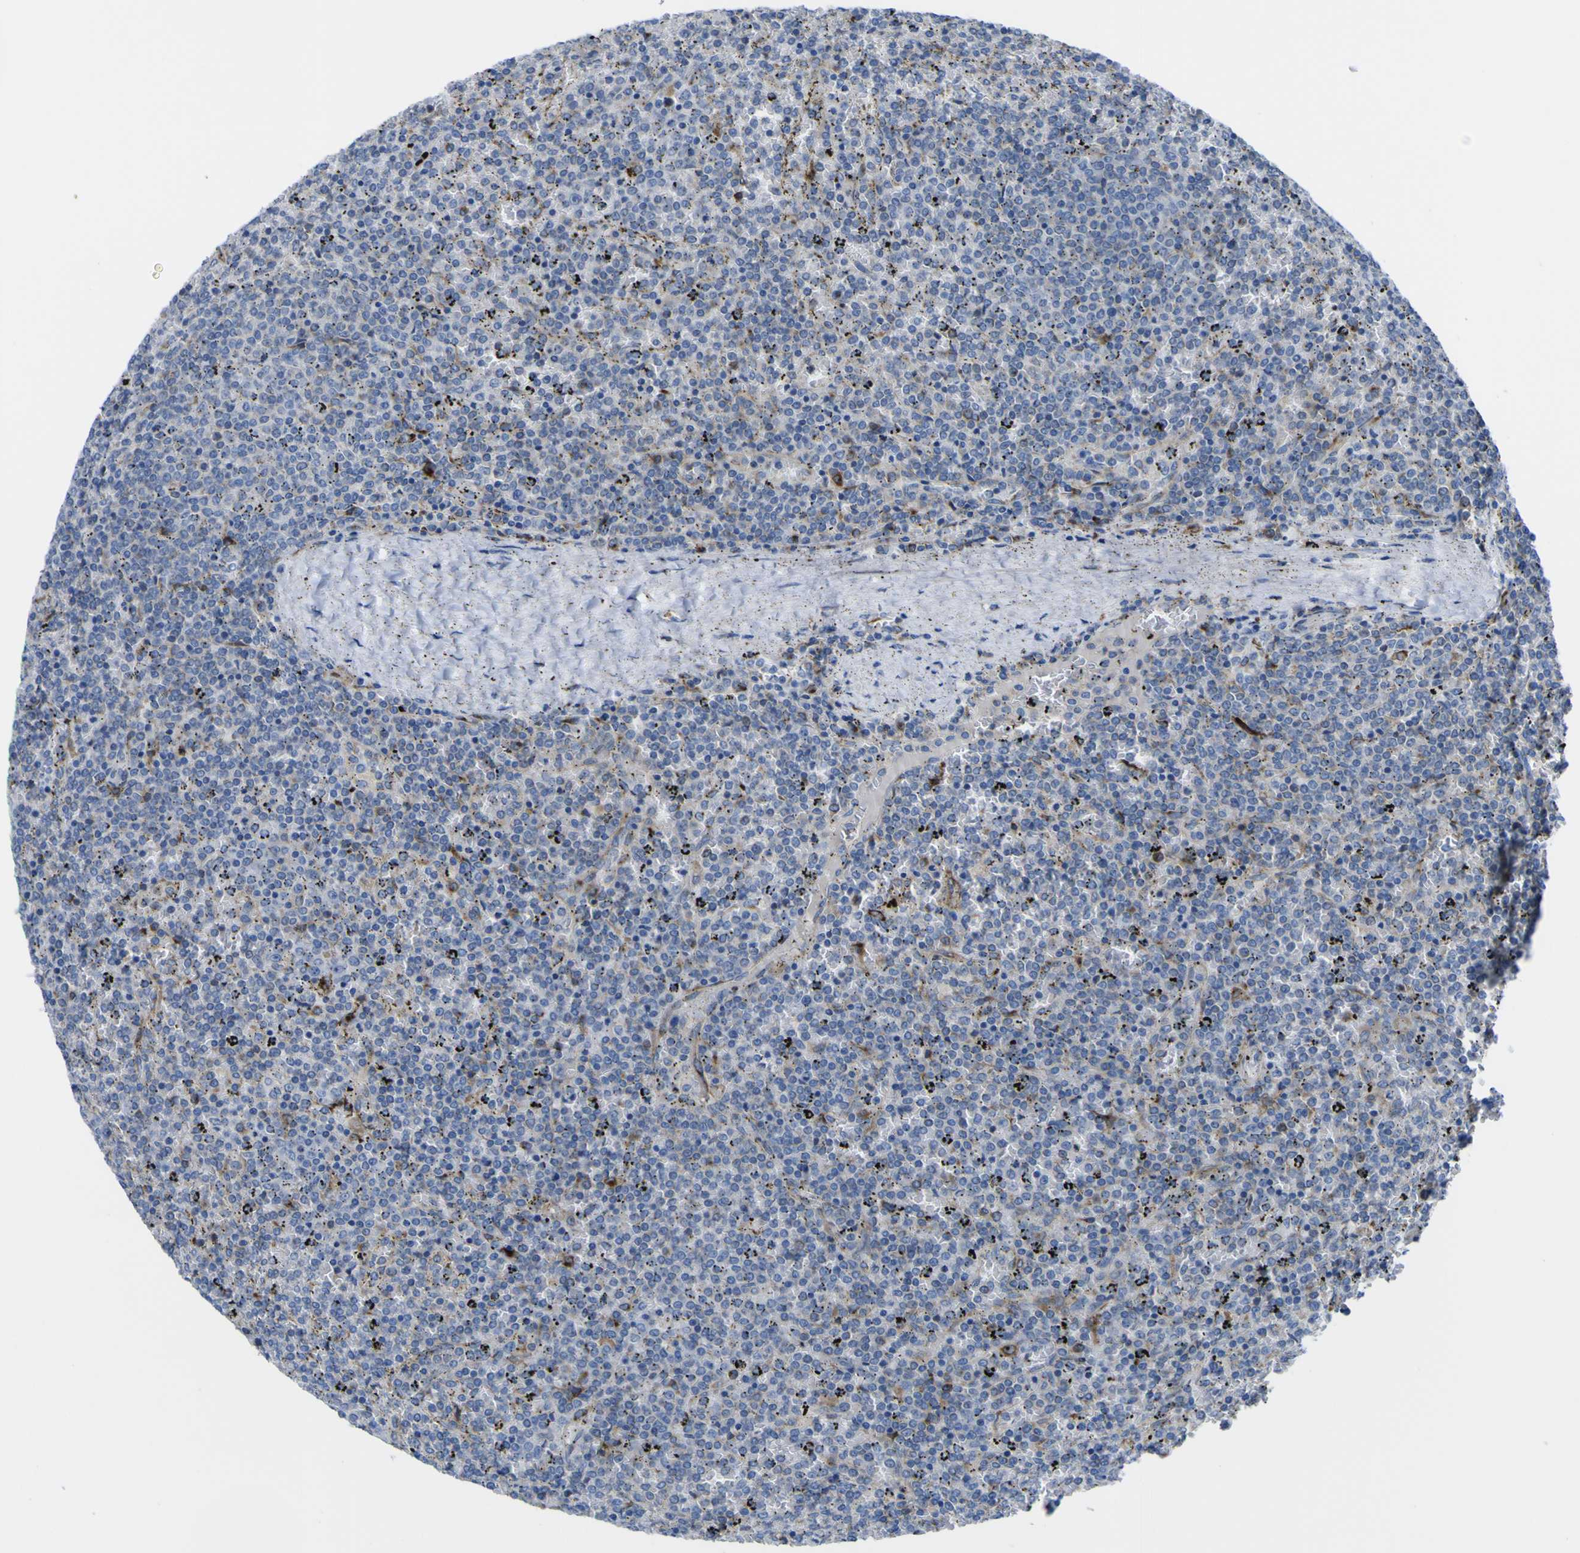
{"staining": {"intensity": "negative", "quantity": "none", "location": "none"}, "tissue": "lymphoma", "cell_type": "Tumor cells", "image_type": "cancer", "snomed": [{"axis": "morphology", "description": "Malignant lymphoma, non-Hodgkin's type, Low grade"}, {"axis": "topography", "description": "Spleen"}], "caption": "Histopathology image shows no significant protein positivity in tumor cells of low-grade malignant lymphoma, non-Hodgkin's type.", "gene": "CST3", "patient": {"sex": "female", "age": 77}}